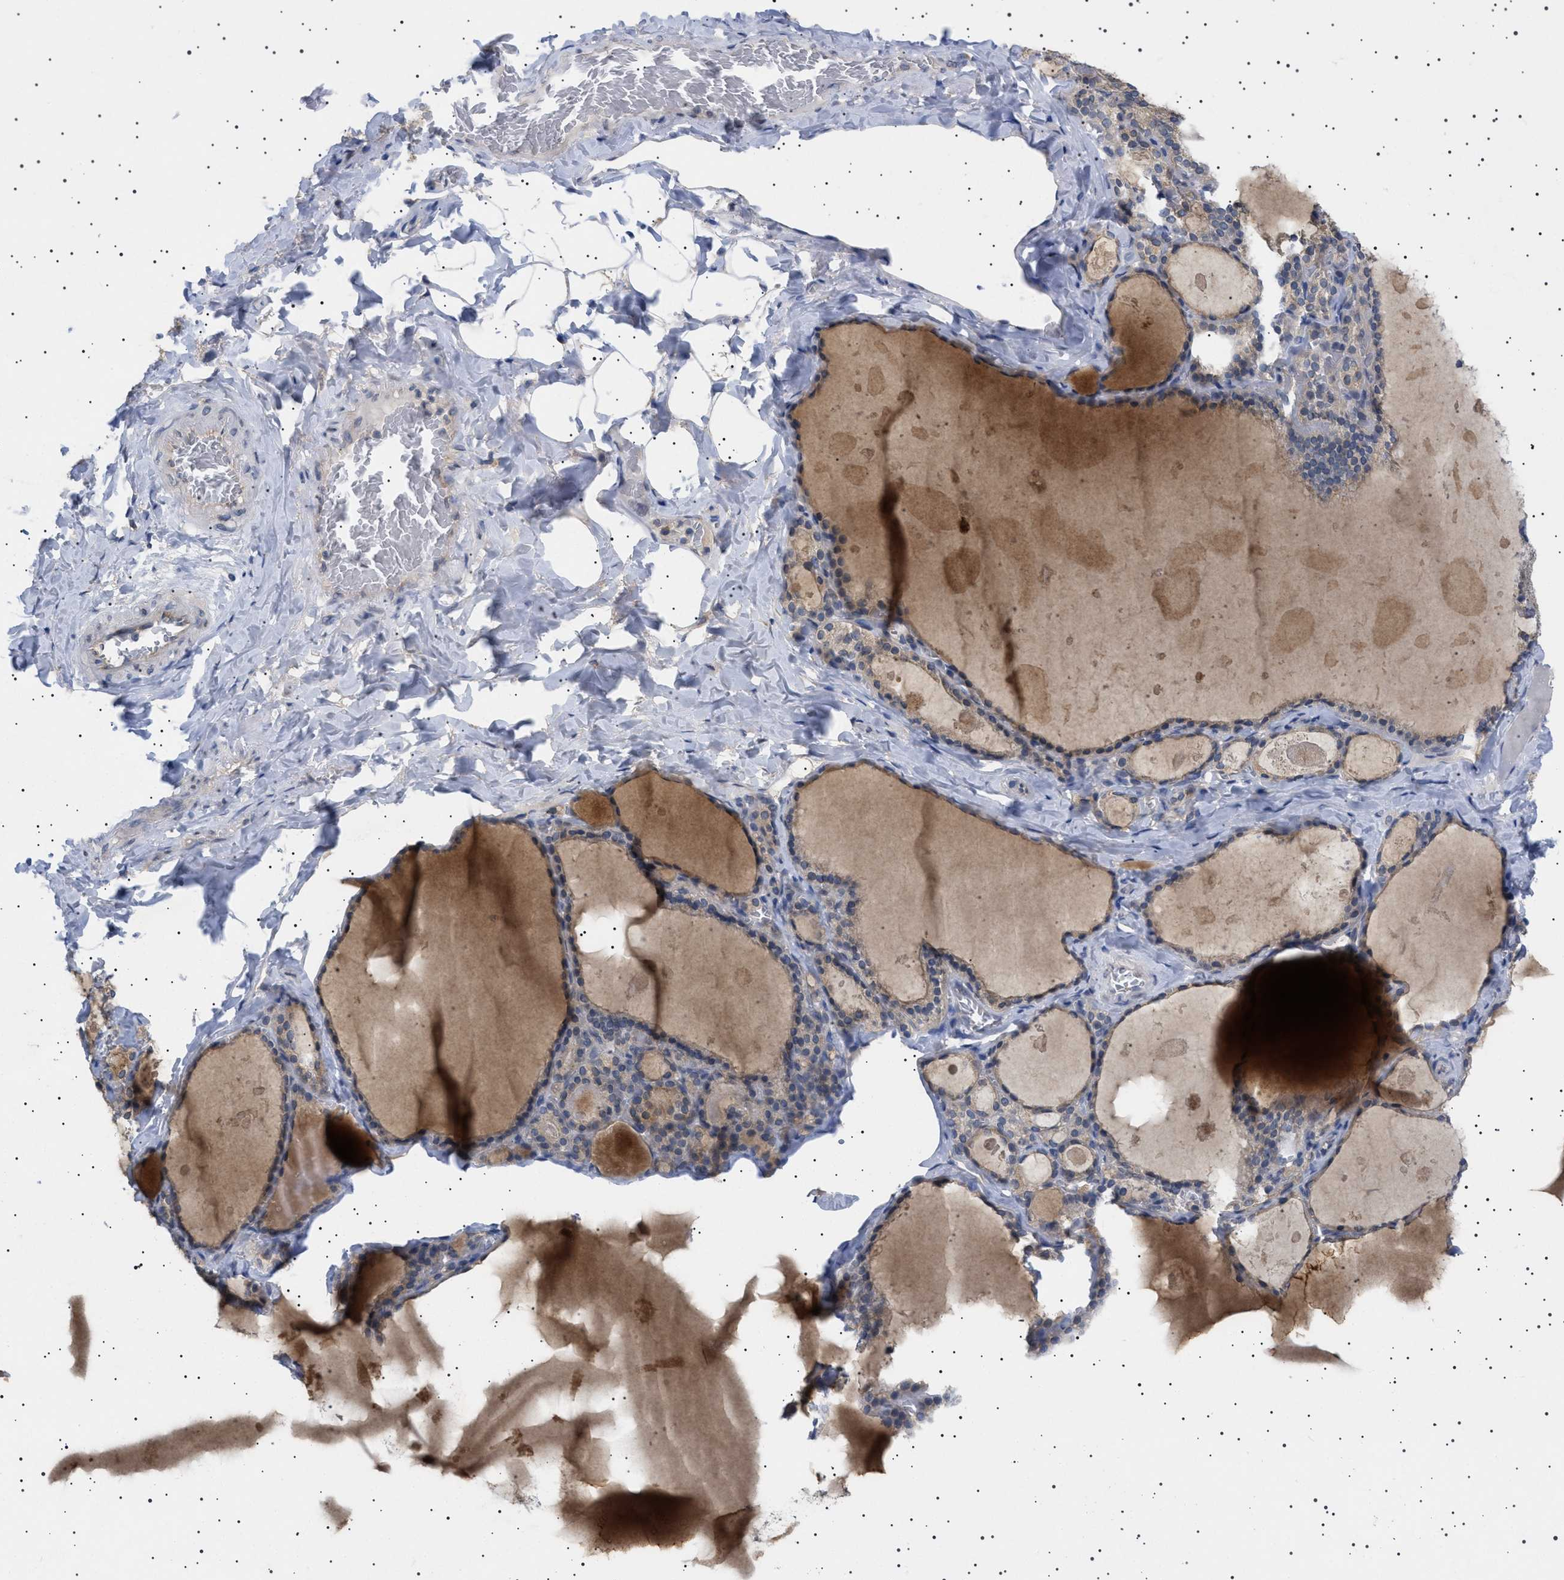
{"staining": {"intensity": "weak", "quantity": "25%-75%", "location": "cytoplasmic/membranous"}, "tissue": "thyroid gland", "cell_type": "Glandular cells", "image_type": "normal", "snomed": [{"axis": "morphology", "description": "Normal tissue, NOS"}, {"axis": "topography", "description": "Thyroid gland"}], "caption": "Protein staining of normal thyroid gland shows weak cytoplasmic/membranous staining in approximately 25%-75% of glandular cells. (DAB (3,3'-diaminobenzidine) = brown stain, brightfield microscopy at high magnification).", "gene": "NUP93", "patient": {"sex": "male", "age": 56}}